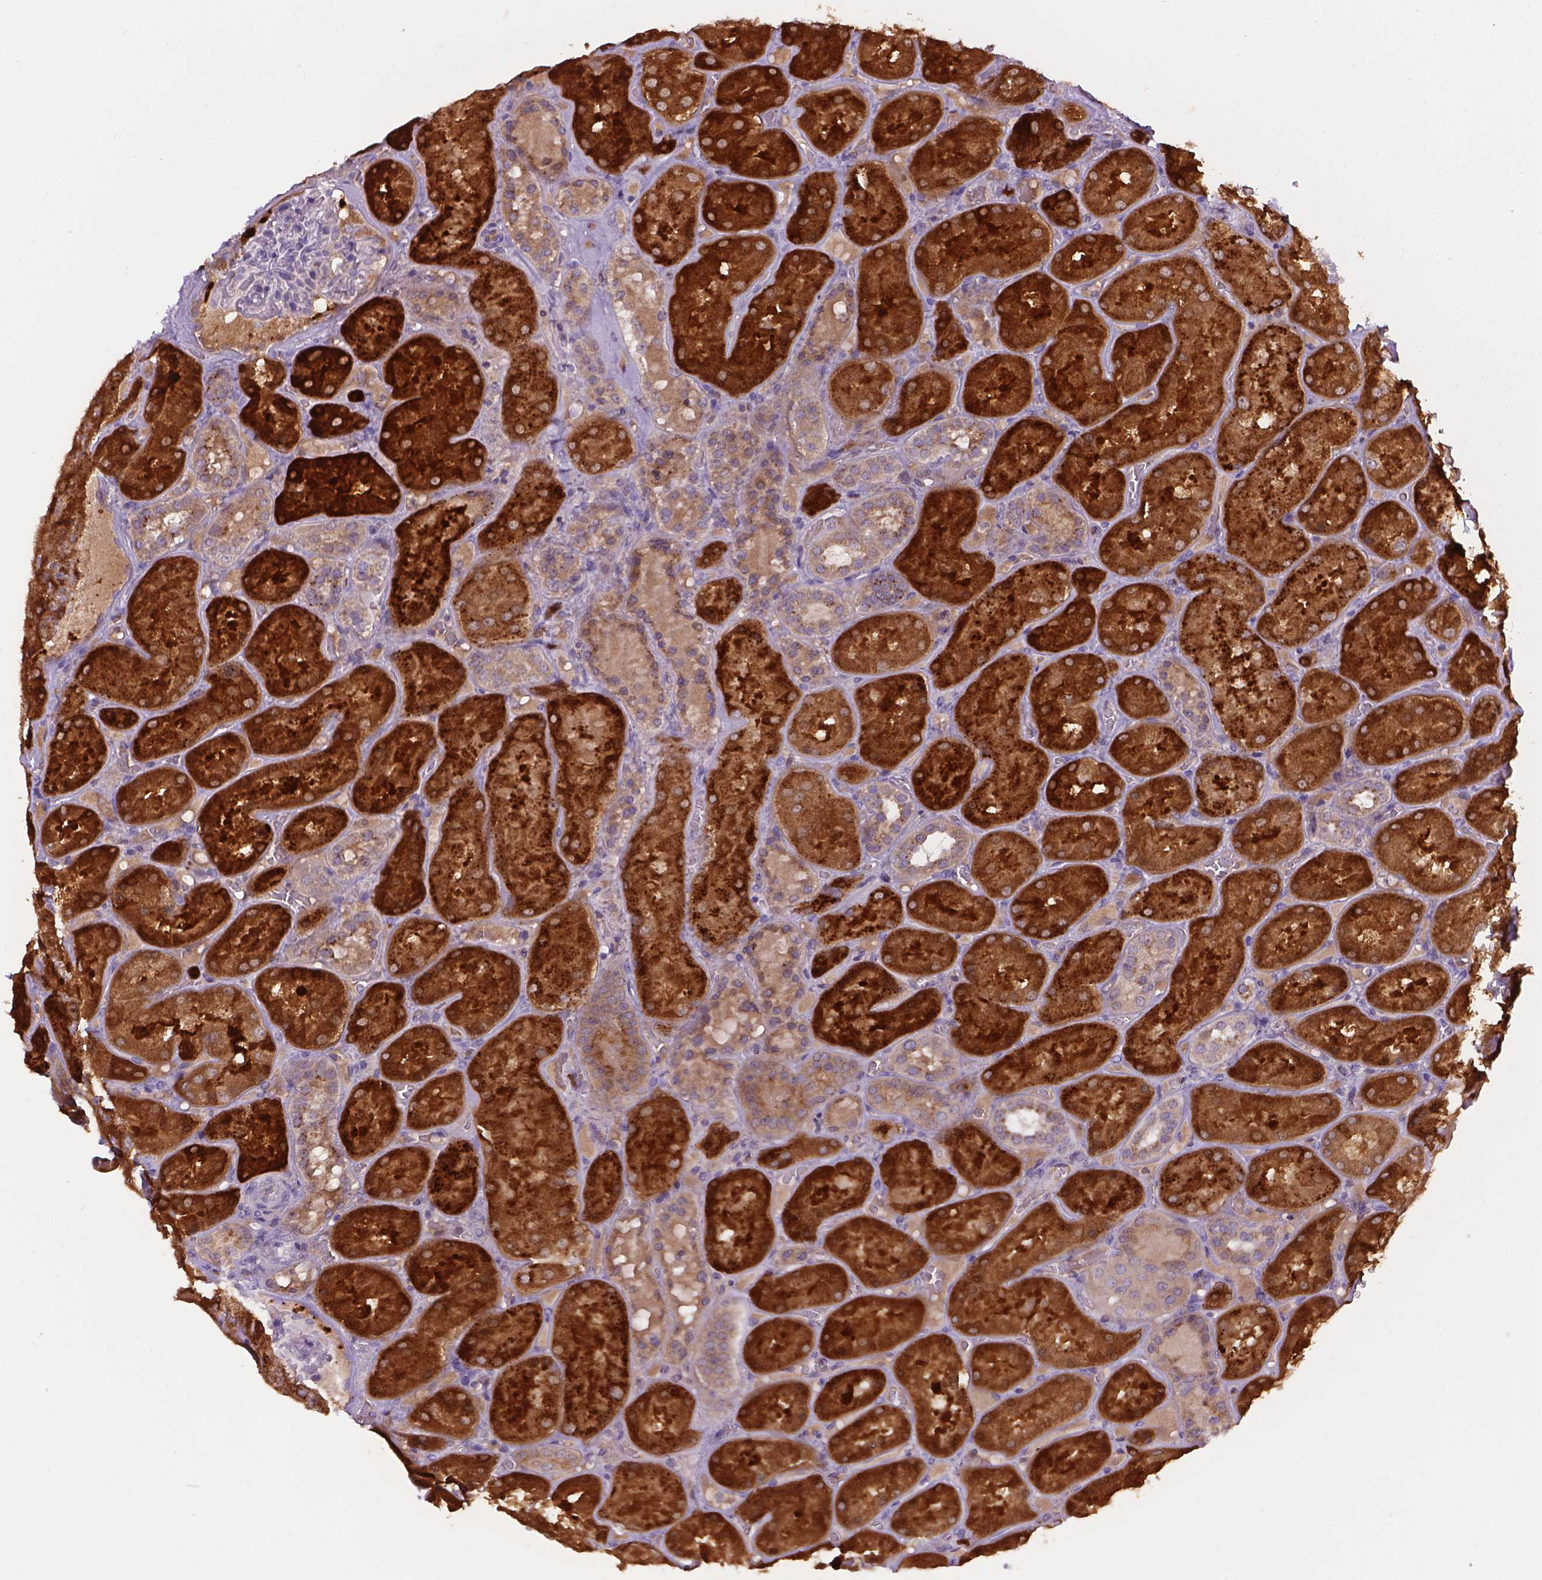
{"staining": {"intensity": "moderate", "quantity": "<25%", "location": "cytoplasmic/membranous"}, "tissue": "kidney", "cell_type": "Cells in glomeruli", "image_type": "normal", "snomed": [{"axis": "morphology", "description": "Normal tissue, NOS"}, {"axis": "topography", "description": "Kidney"}], "caption": "Protein expression by immunohistochemistry exhibits moderate cytoplasmic/membranous staining in about <25% of cells in glomeruli in benign kidney. (IHC, brightfield microscopy, high magnification).", "gene": "TM4SF18", "patient": {"sex": "male", "age": 73}}